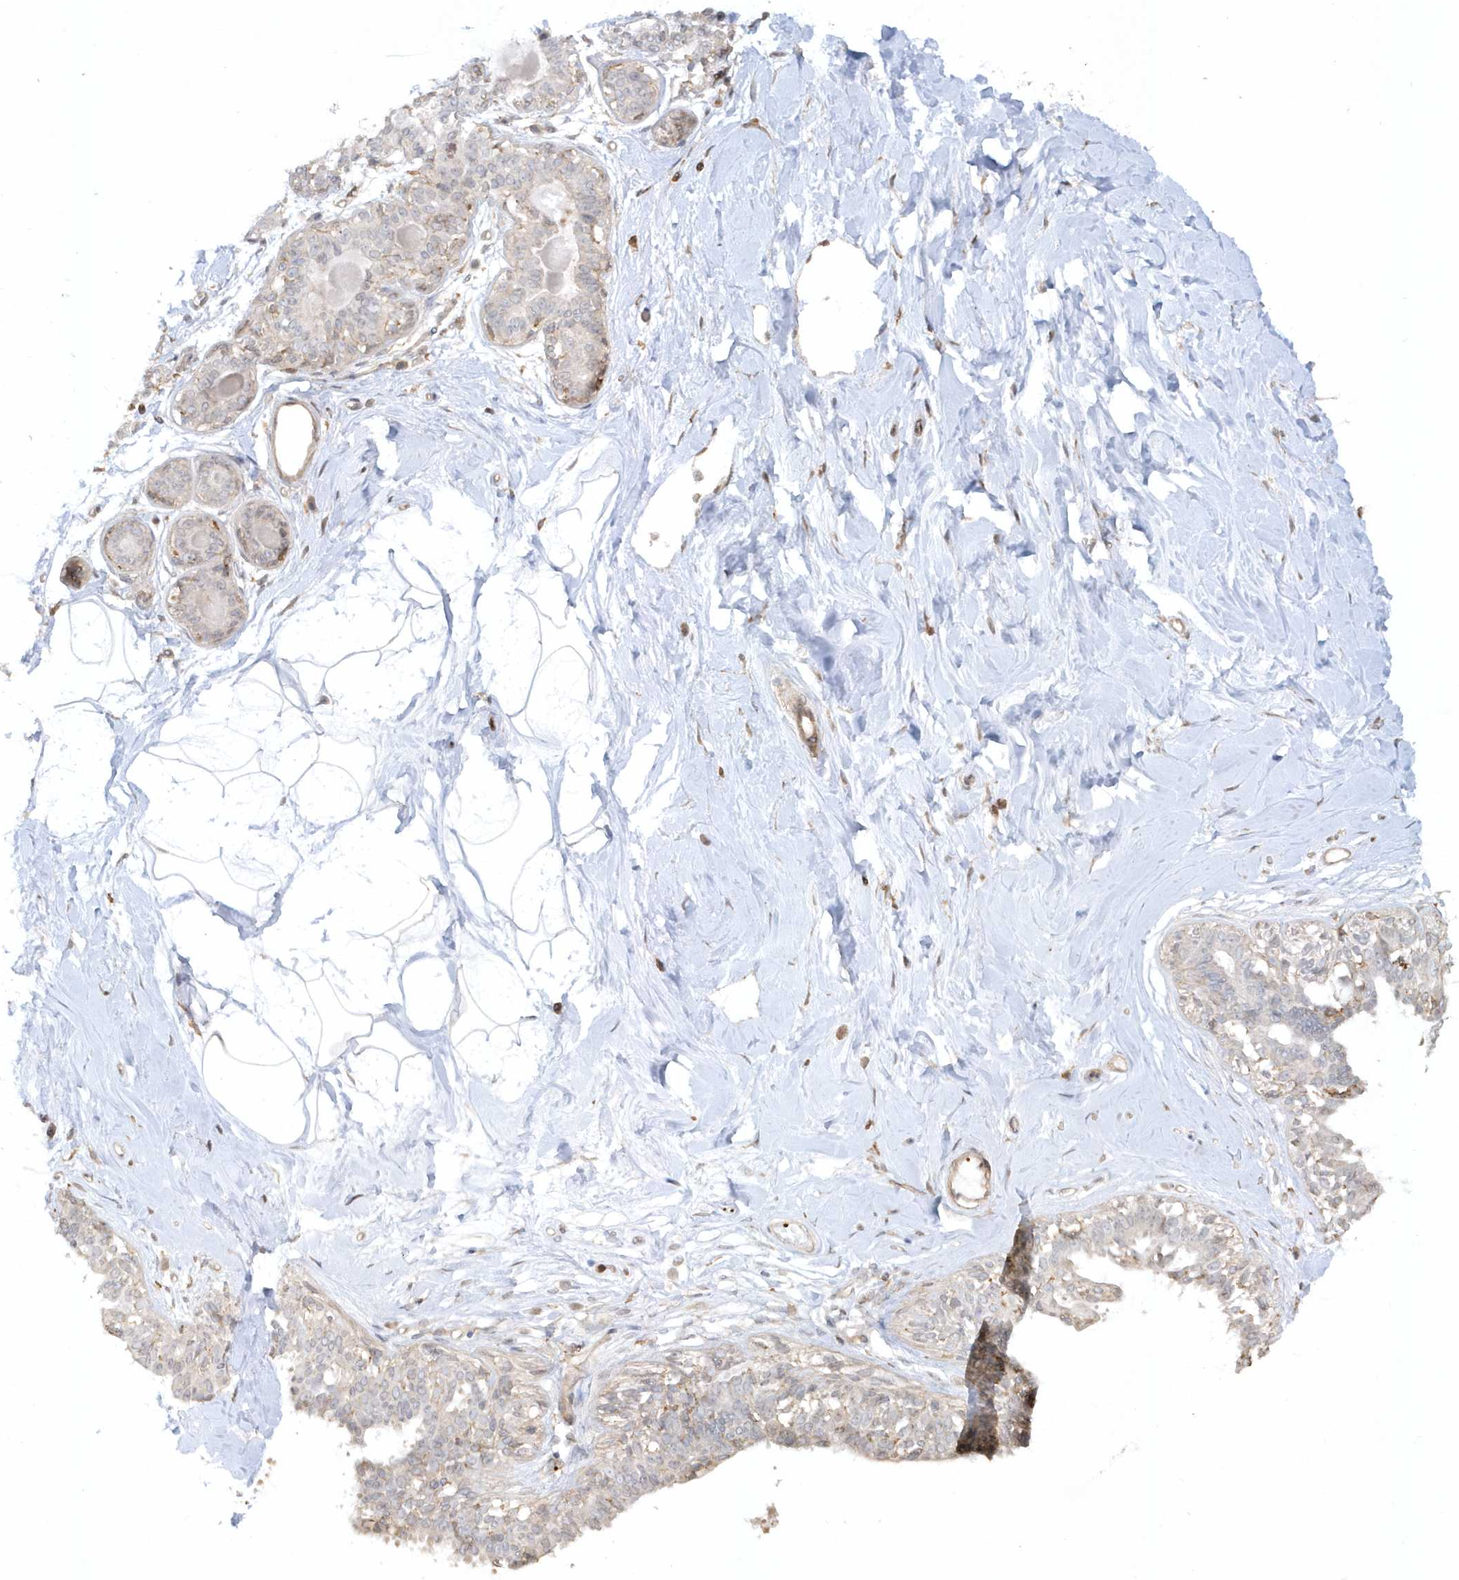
{"staining": {"intensity": "weak", "quantity": "25%-75%", "location": "cytoplasmic/membranous"}, "tissue": "breast", "cell_type": "Adipocytes", "image_type": "normal", "snomed": [{"axis": "morphology", "description": "Normal tissue, NOS"}, {"axis": "topography", "description": "Breast"}], "caption": "The micrograph displays a brown stain indicating the presence of a protein in the cytoplasmic/membranous of adipocytes in breast.", "gene": "BSN", "patient": {"sex": "female", "age": 45}}